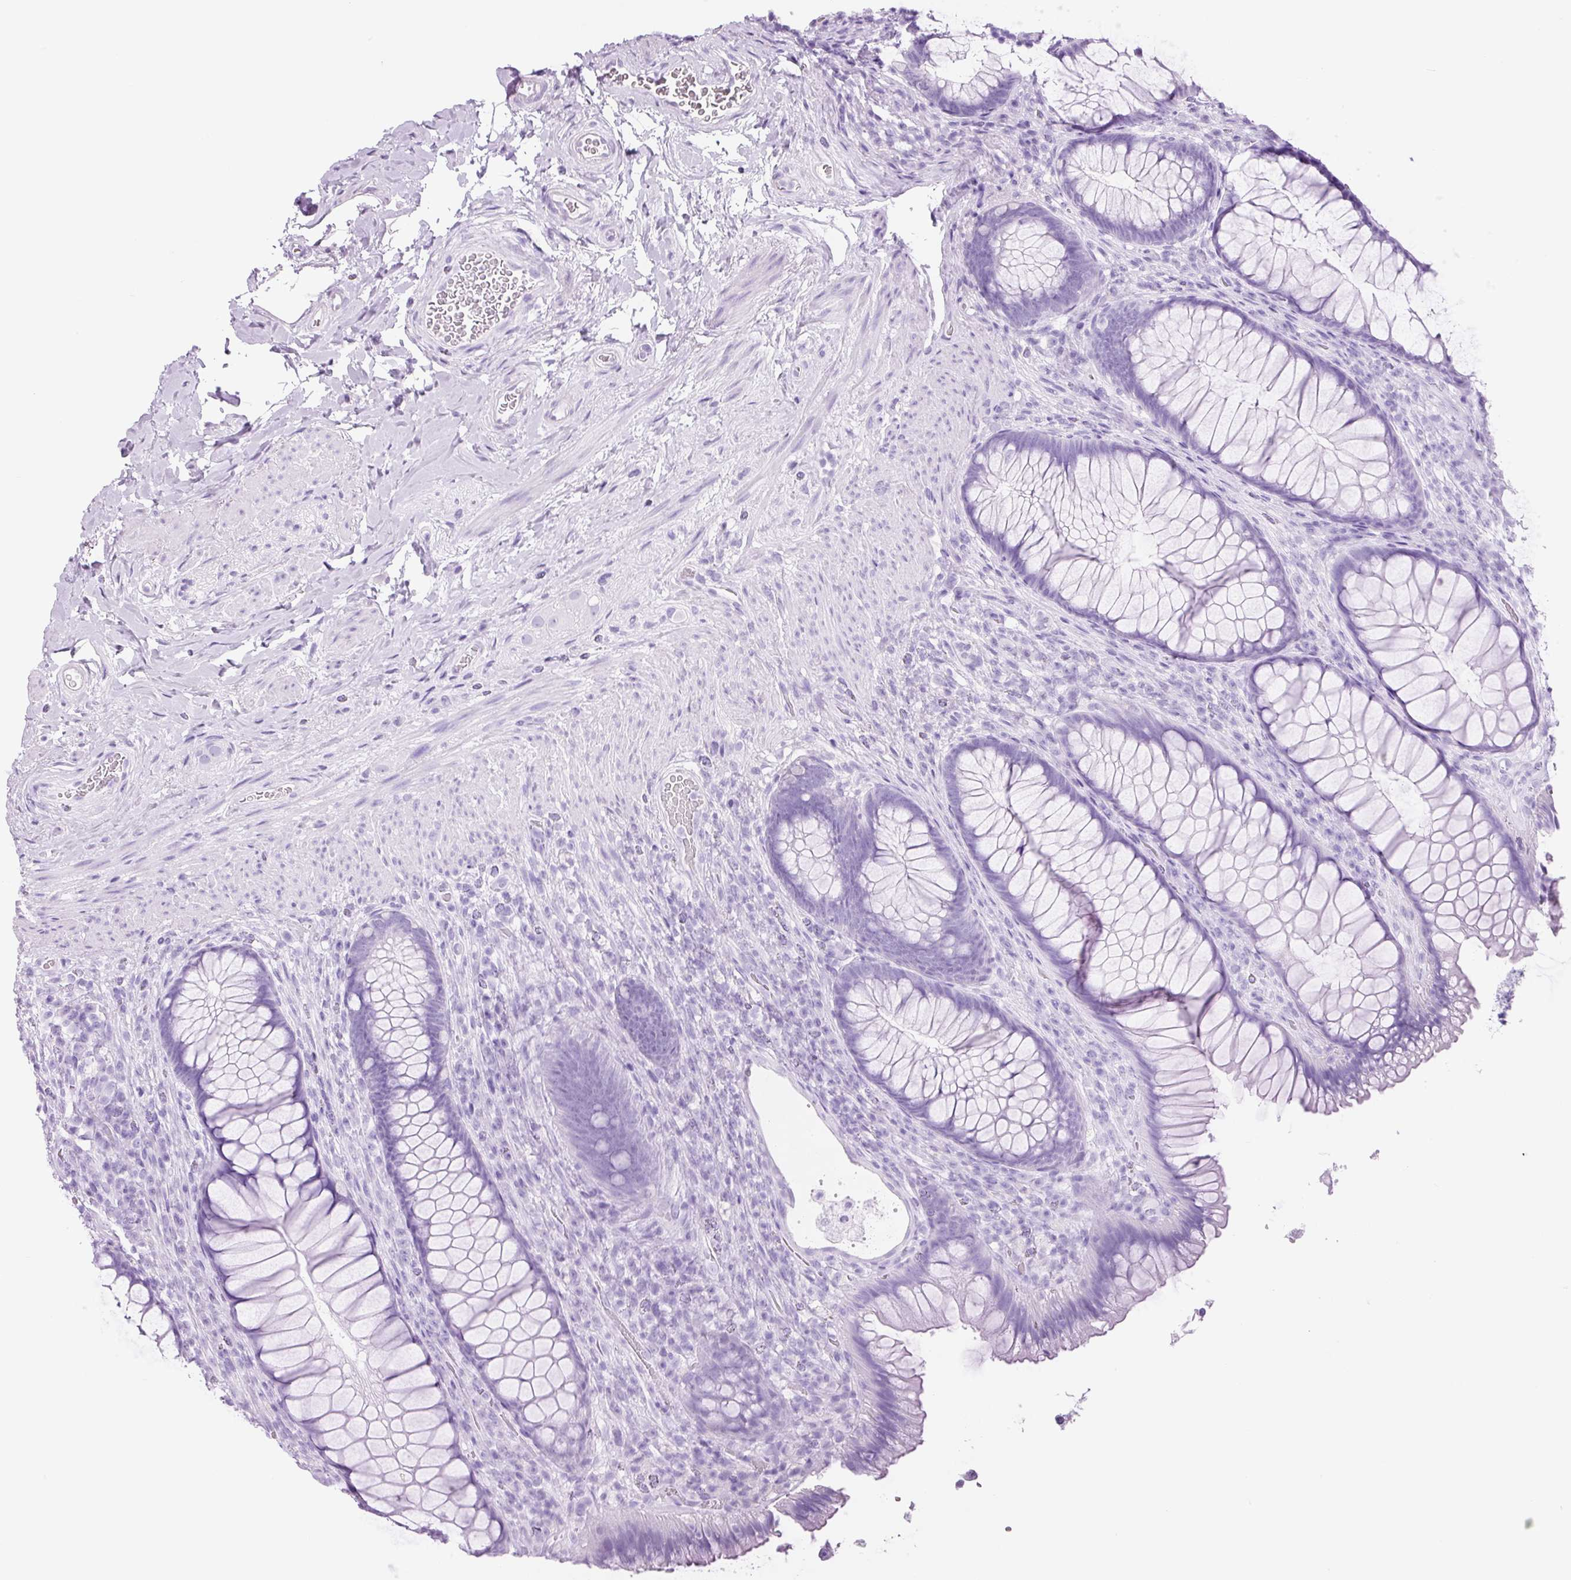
{"staining": {"intensity": "negative", "quantity": "none", "location": "none"}, "tissue": "rectum", "cell_type": "Glandular cells", "image_type": "normal", "snomed": [{"axis": "morphology", "description": "Normal tissue, NOS"}, {"axis": "topography", "description": "Rectum"}], "caption": "Glandular cells are negative for brown protein staining in unremarkable rectum. The staining is performed using DAB brown chromogen with nuclei counter-stained in using hematoxylin.", "gene": "ADSS1", "patient": {"sex": "male", "age": 53}}